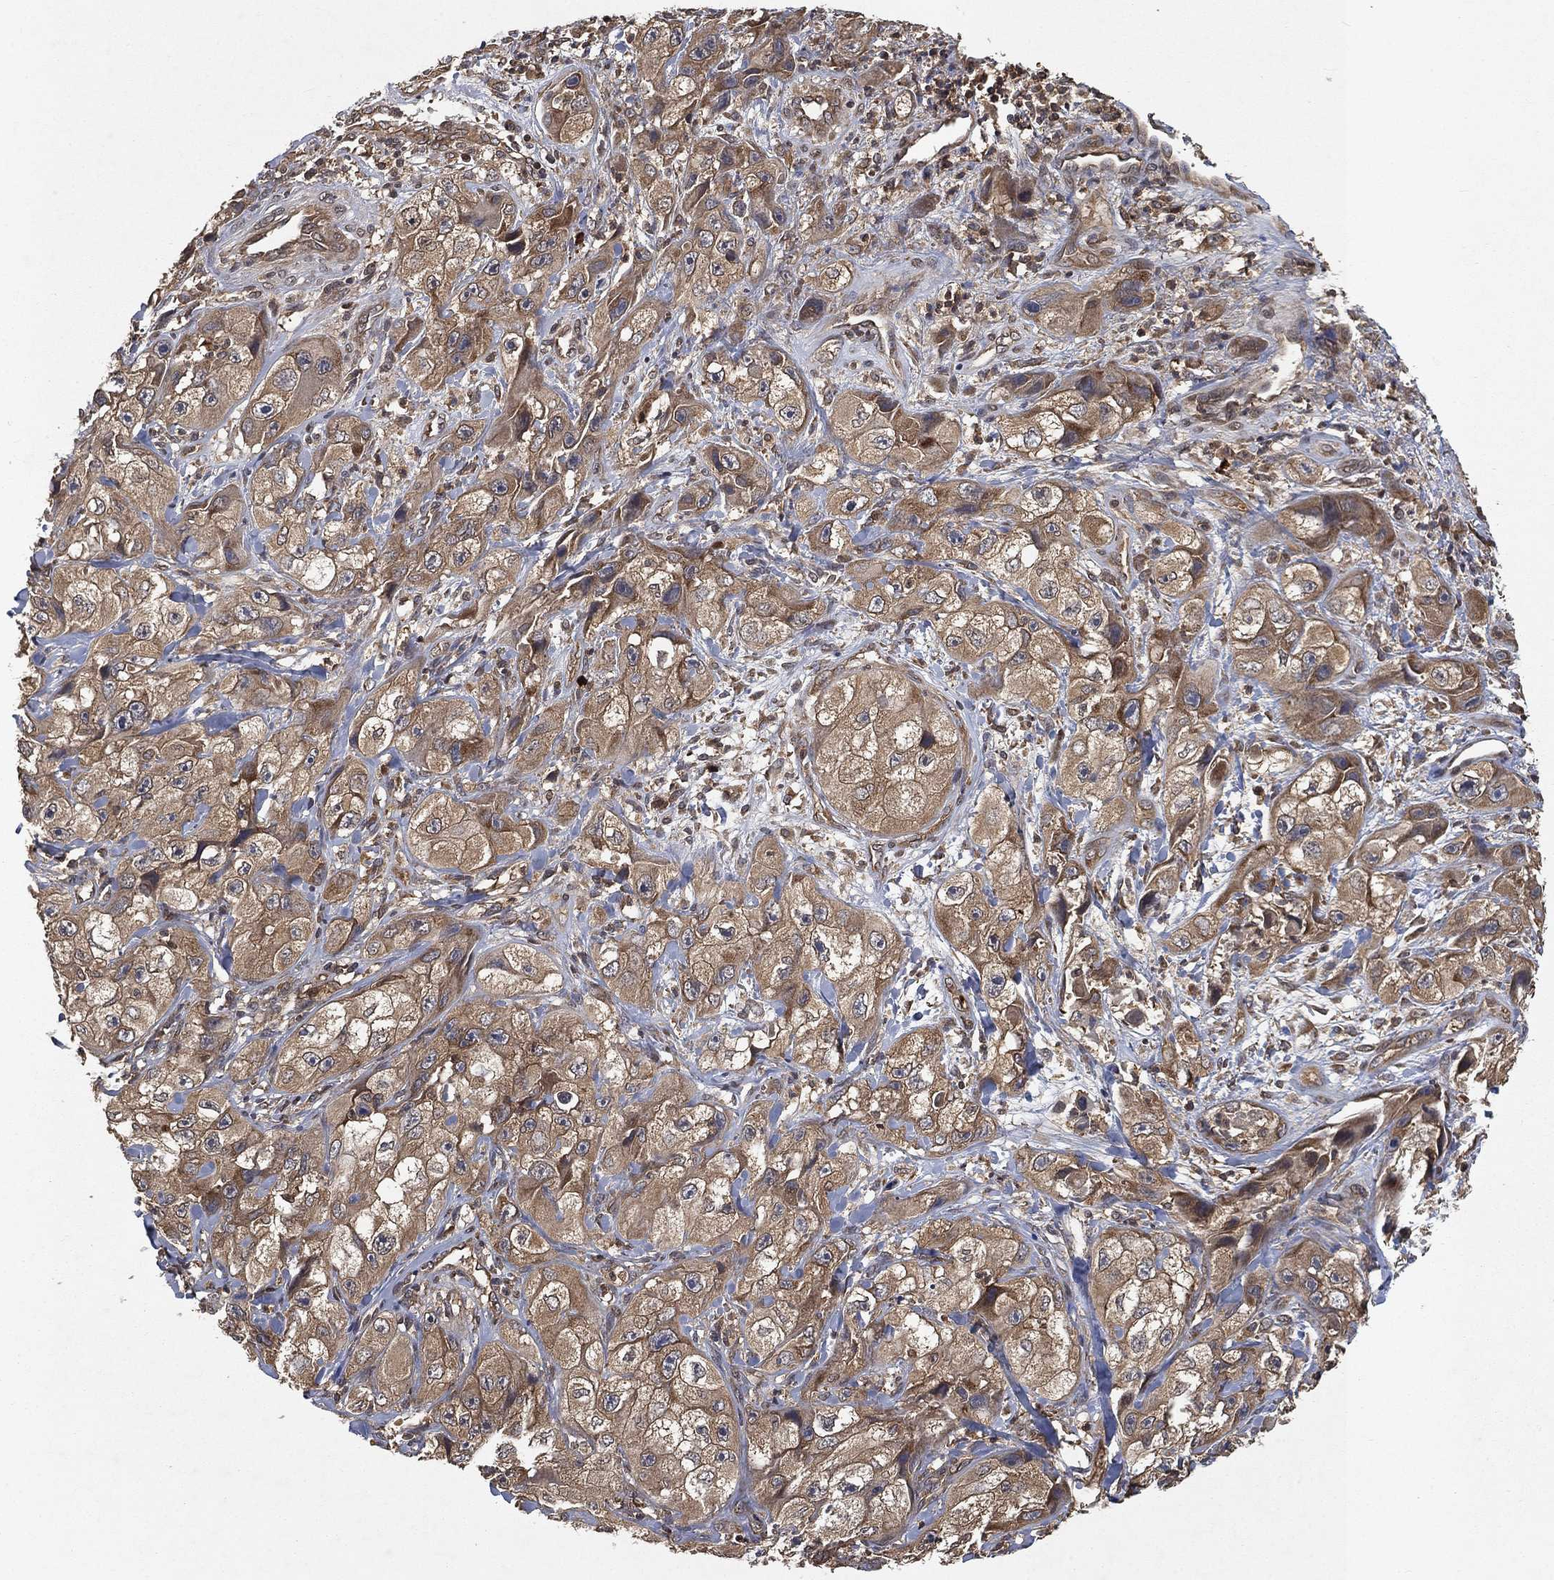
{"staining": {"intensity": "moderate", "quantity": ">75%", "location": "cytoplasmic/membranous"}, "tissue": "skin cancer", "cell_type": "Tumor cells", "image_type": "cancer", "snomed": [{"axis": "morphology", "description": "Squamous cell carcinoma, NOS"}, {"axis": "topography", "description": "Skin"}, {"axis": "topography", "description": "Subcutis"}], "caption": "IHC staining of skin cancer (squamous cell carcinoma), which demonstrates medium levels of moderate cytoplasmic/membranous expression in about >75% of tumor cells indicating moderate cytoplasmic/membranous protein positivity. The staining was performed using DAB (brown) for protein detection and nuclei were counterstained in hematoxylin (blue).", "gene": "UBA5", "patient": {"sex": "male", "age": 73}}